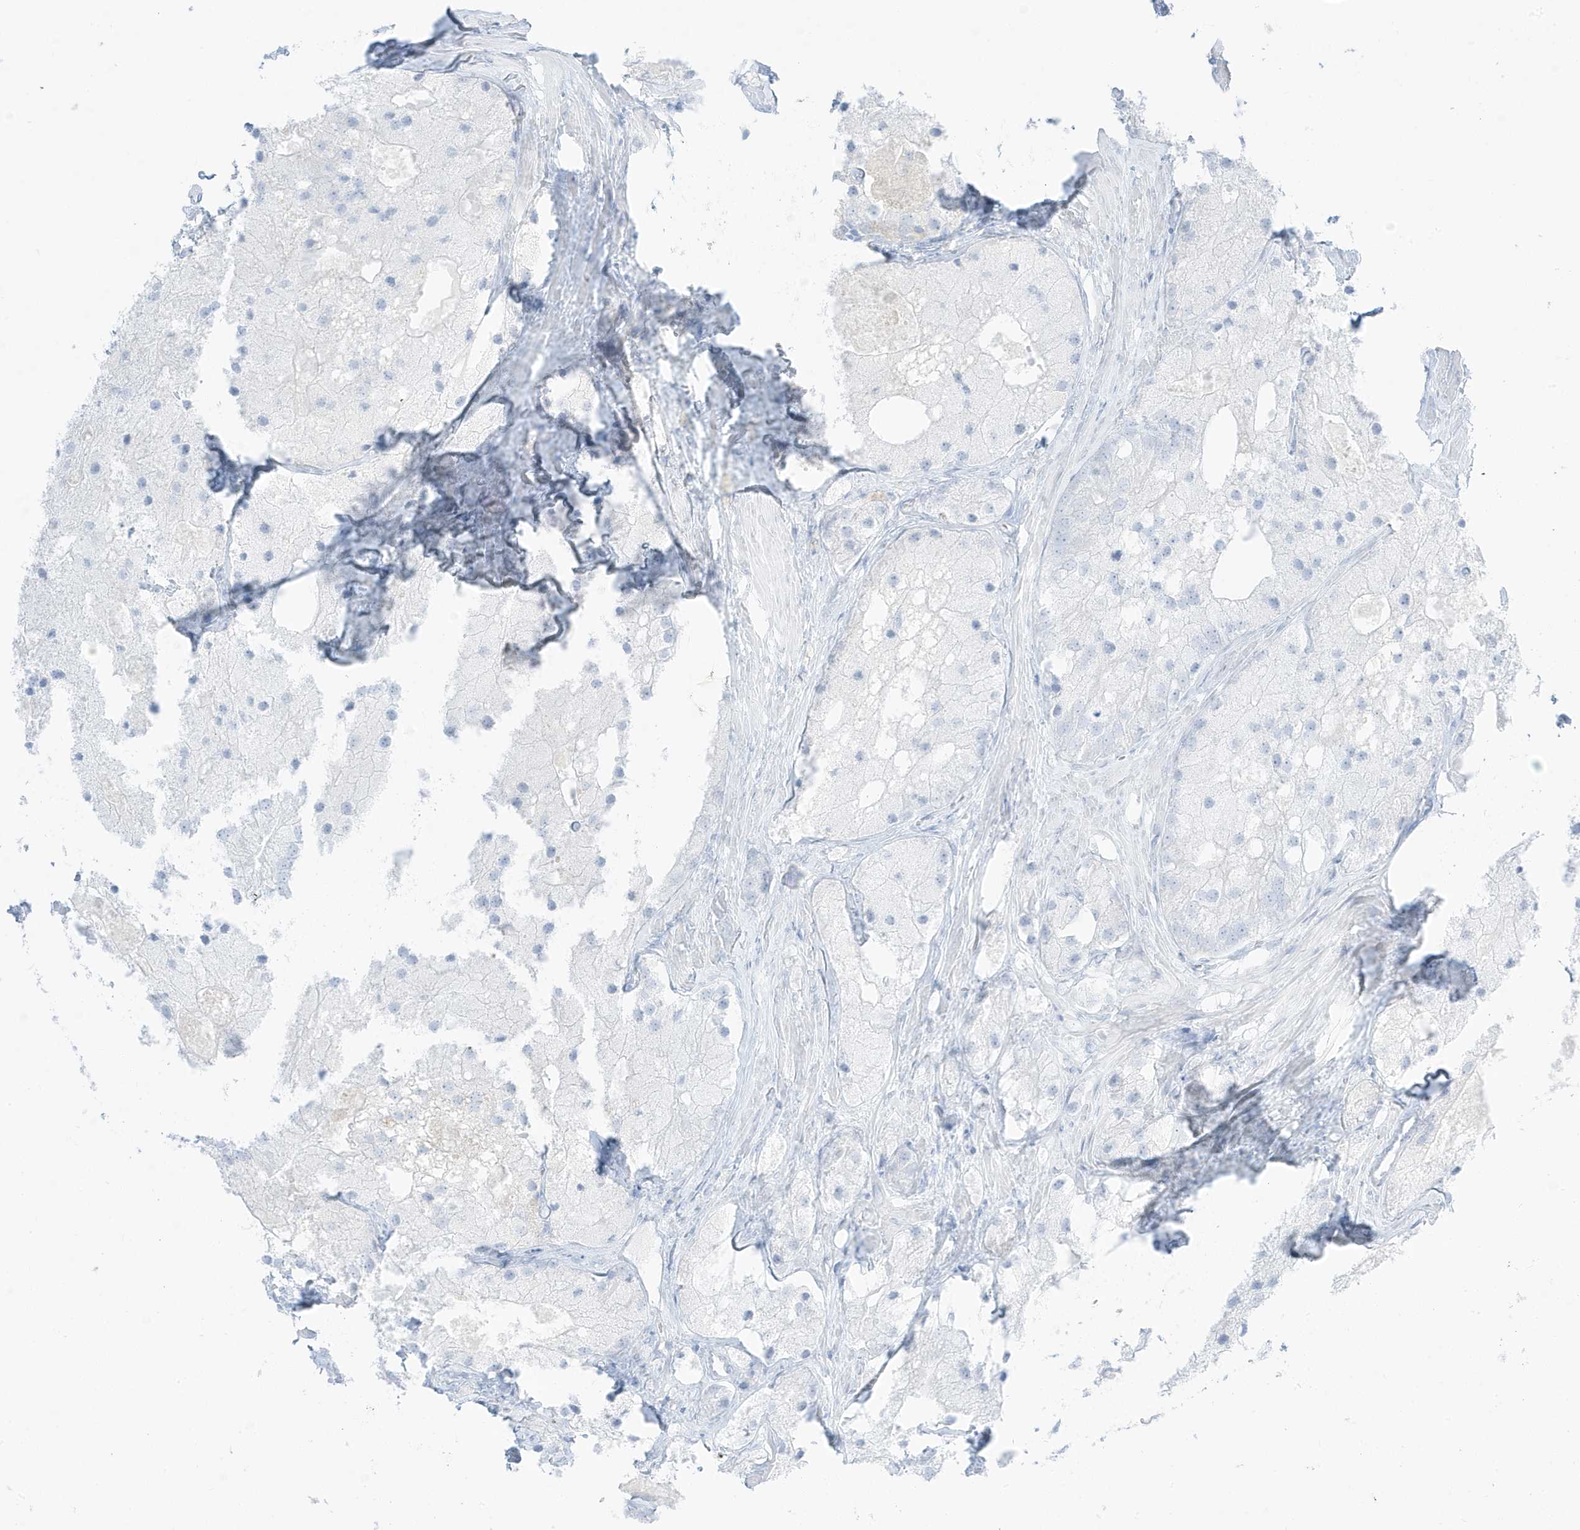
{"staining": {"intensity": "negative", "quantity": "none", "location": "none"}, "tissue": "prostate cancer", "cell_type": "Tumor cells", "image_type": "cancer", "snomed": [{"axis": "morphology", "description": "Adenocarcinoma, Low grade"}, {"axis": "topography", "description": "Prostate"}], "caption": "The photomicrograph displays no significant expression in tumor cells of prostate cancer.", "gene": "SLC22A13", "patient": {"sex": "male", "age": 69}}